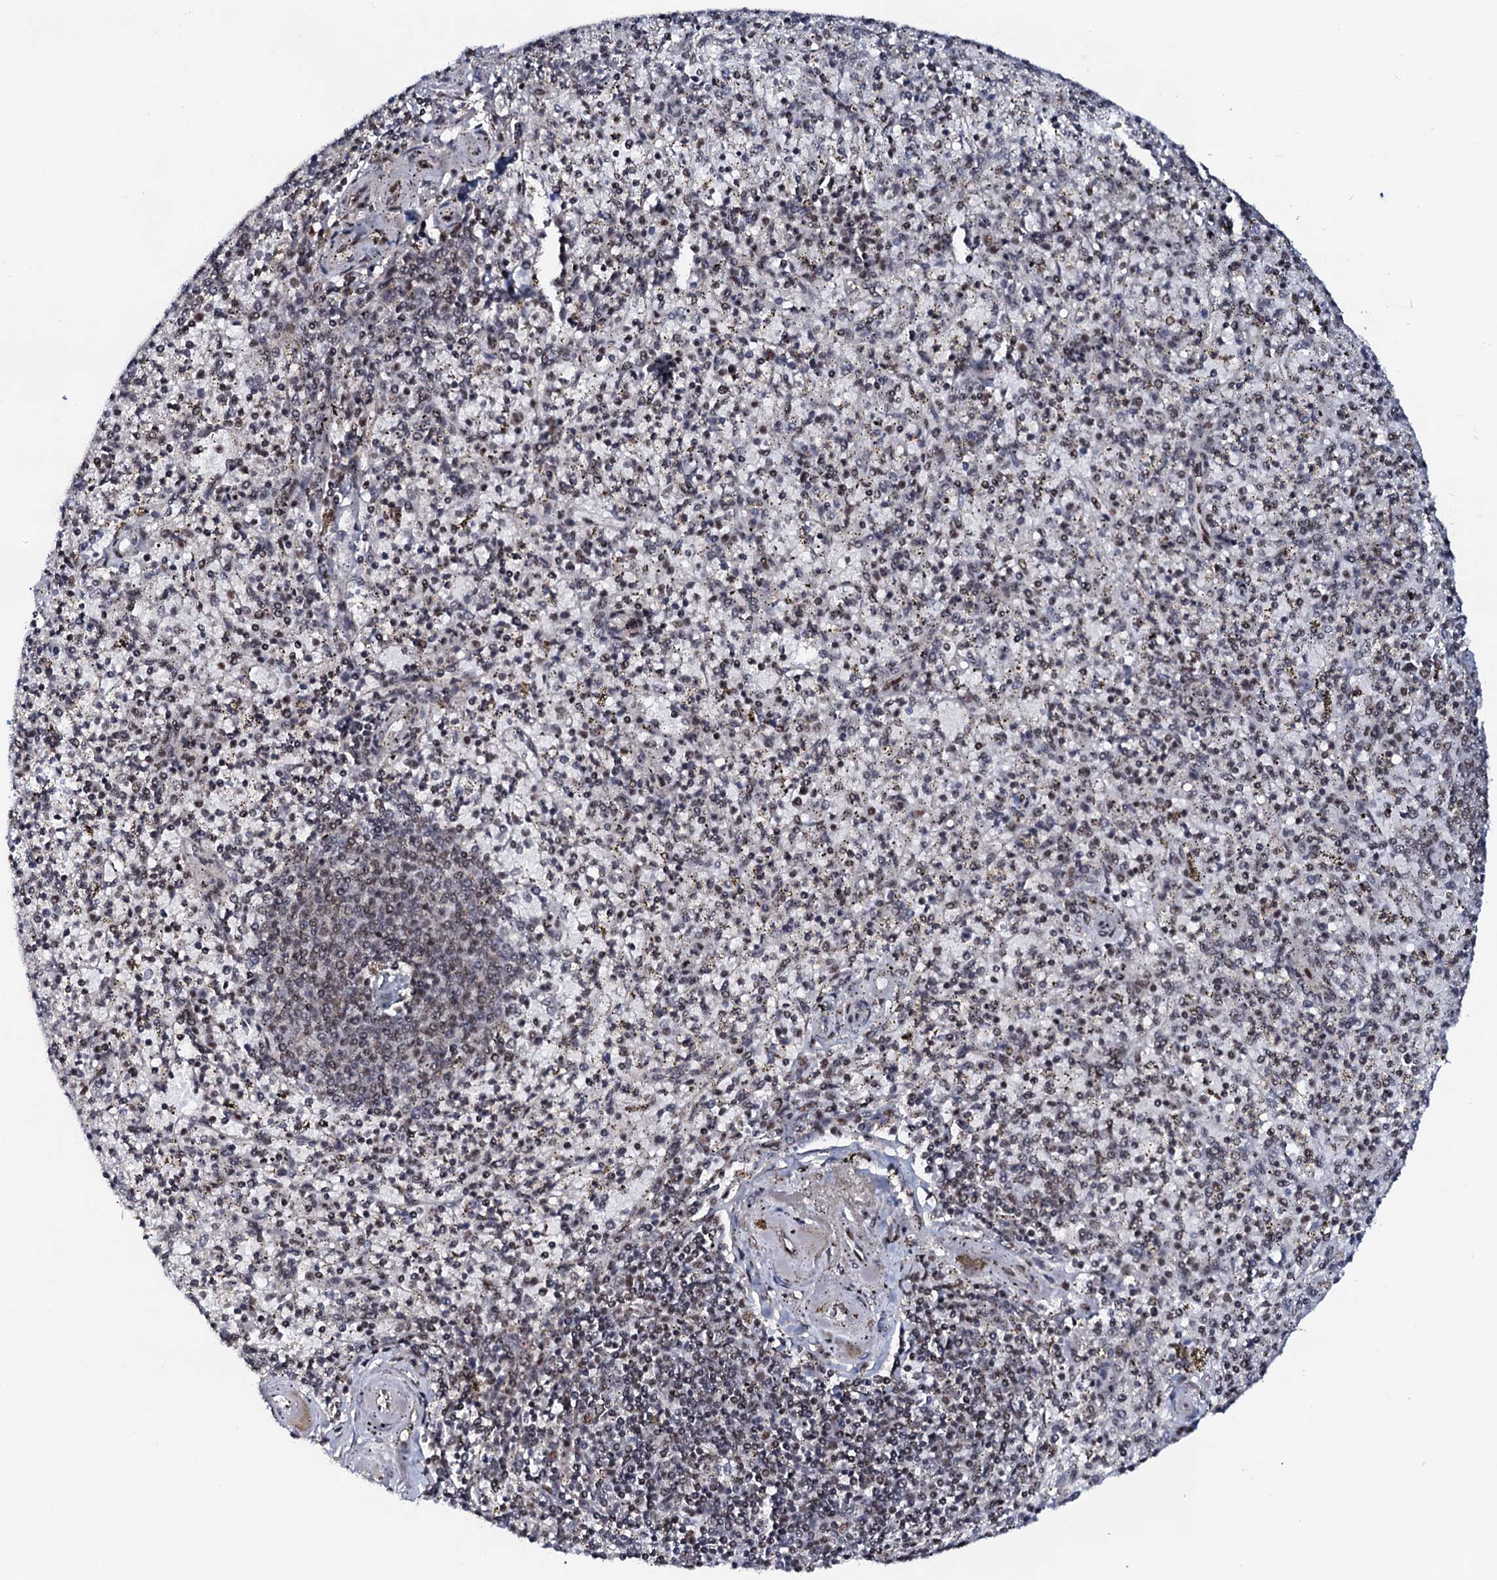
{"staining": {"intensity": "moderate", "quantity": "<25%", "location": "nuclear"}, "tissue": "spleen", "cell_type": "Cells in red pulp", "image_type": "normal", "snomed": [{"axis": "morphology", "description": "Normal tissue, NOS"}, {"axis": "topography", "description": "Spleen"}], "caption": "Benign spleen demonstrates moderate nuclear expression in approximately <25% of cells in red pulp, visualized by immunohistochemistry.", "gene": "PRPF18", "patient": {"sex": "male", "age": 72}}